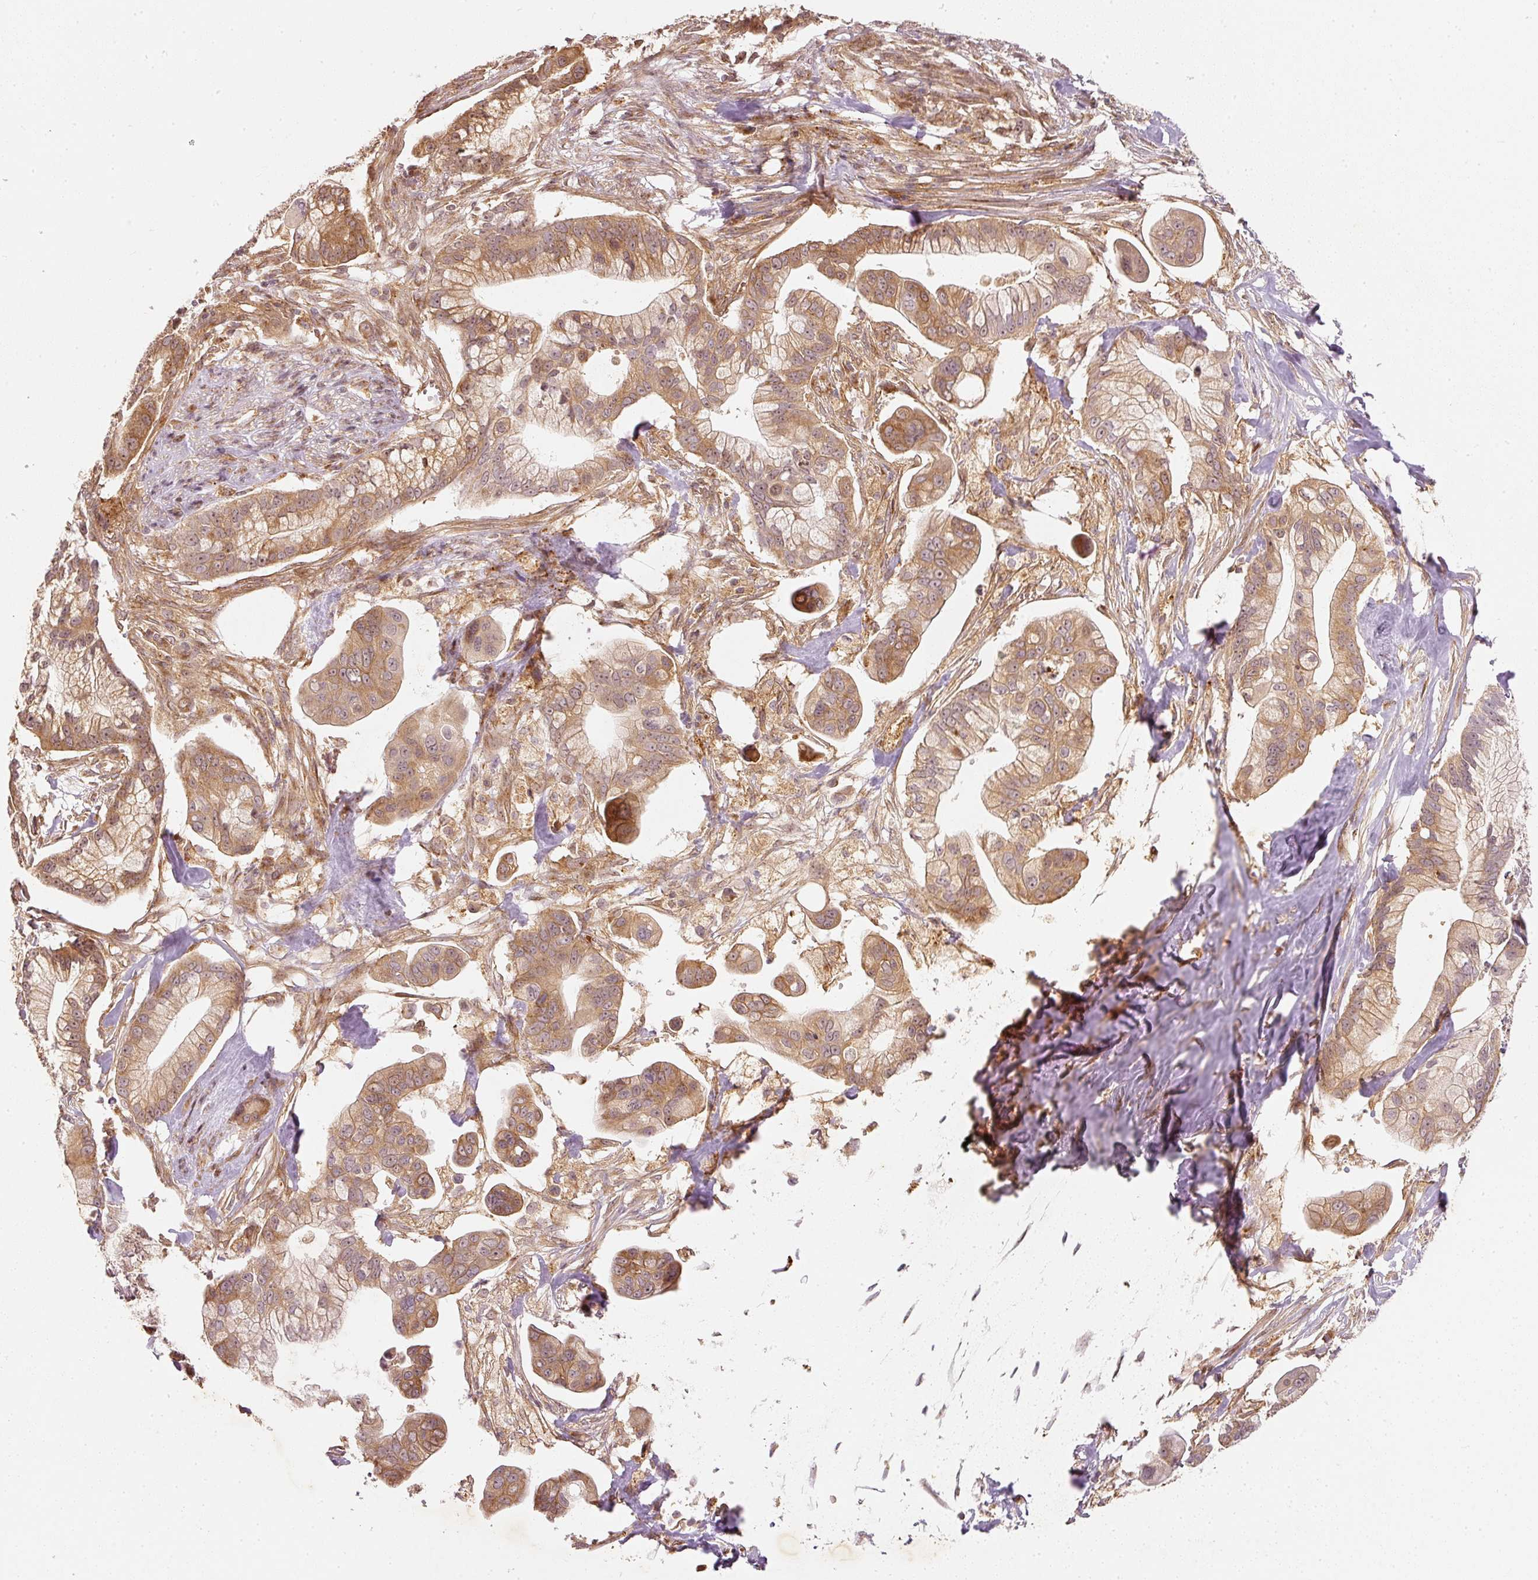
{"staining": {"intensity": "moderate", "quantity": ">75%", "location": "cytoplasmic/membranous,nuclear"}, "tissue": "pancreatic cancer", "cell_type": "Tumor cells", "image_type": "cancer", "snomed": [{"axis": "morphology", "description": "Adenocarcinoma, NOS"}, {"axis": "topography", "description": "Pancreas"}], "caption": "Adenocarcinoma (pancreatic) tissue displays moderate cytoplasmic/membranous and nuclear positivity in approximately >75% of tumor cells The protein of interest is shown in brown color, while the nuclei are stained blue.", "gene": "ZNF580", "patient": {"sex": "male", "age": 68}}